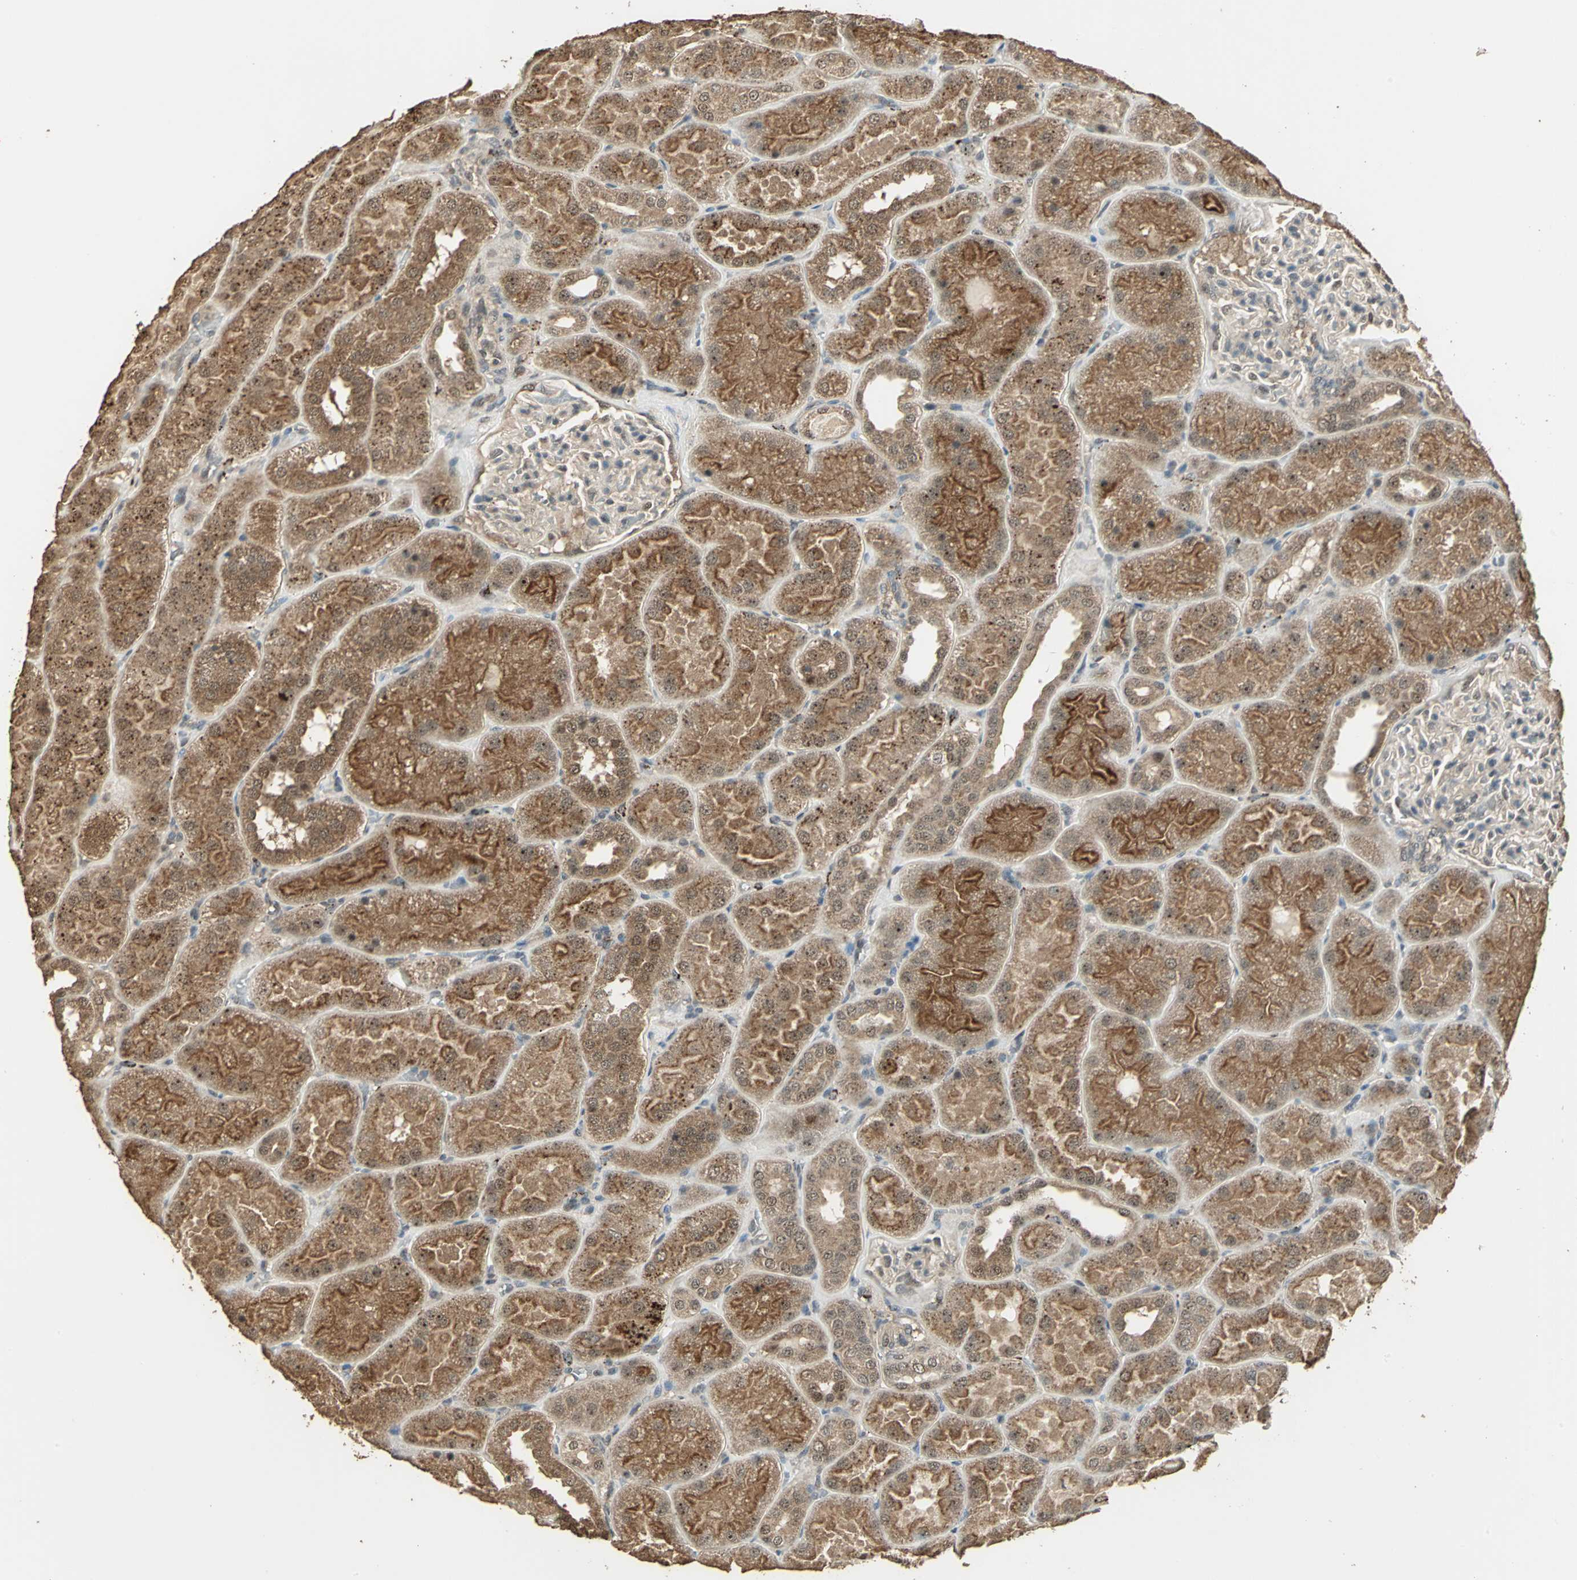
{"staining": {"intensity": "weak", "quantity": "<25%", "location": "cytoplasmic/membranous"}, "tissue": "kidney", "cell_type": "Cells in glomeruli", "image_type": "normal", "snomed": [{"axis": "morphology", "description": "Normal tissue, NOS"}, {"axis": "topography", "description": "Kidney"}], "caption": "Micrograph shows no protein staining in cells in glomeruli of benign kidney.", "gene": "UCHL5", "patient": {"sex": "male", "age": 28}}